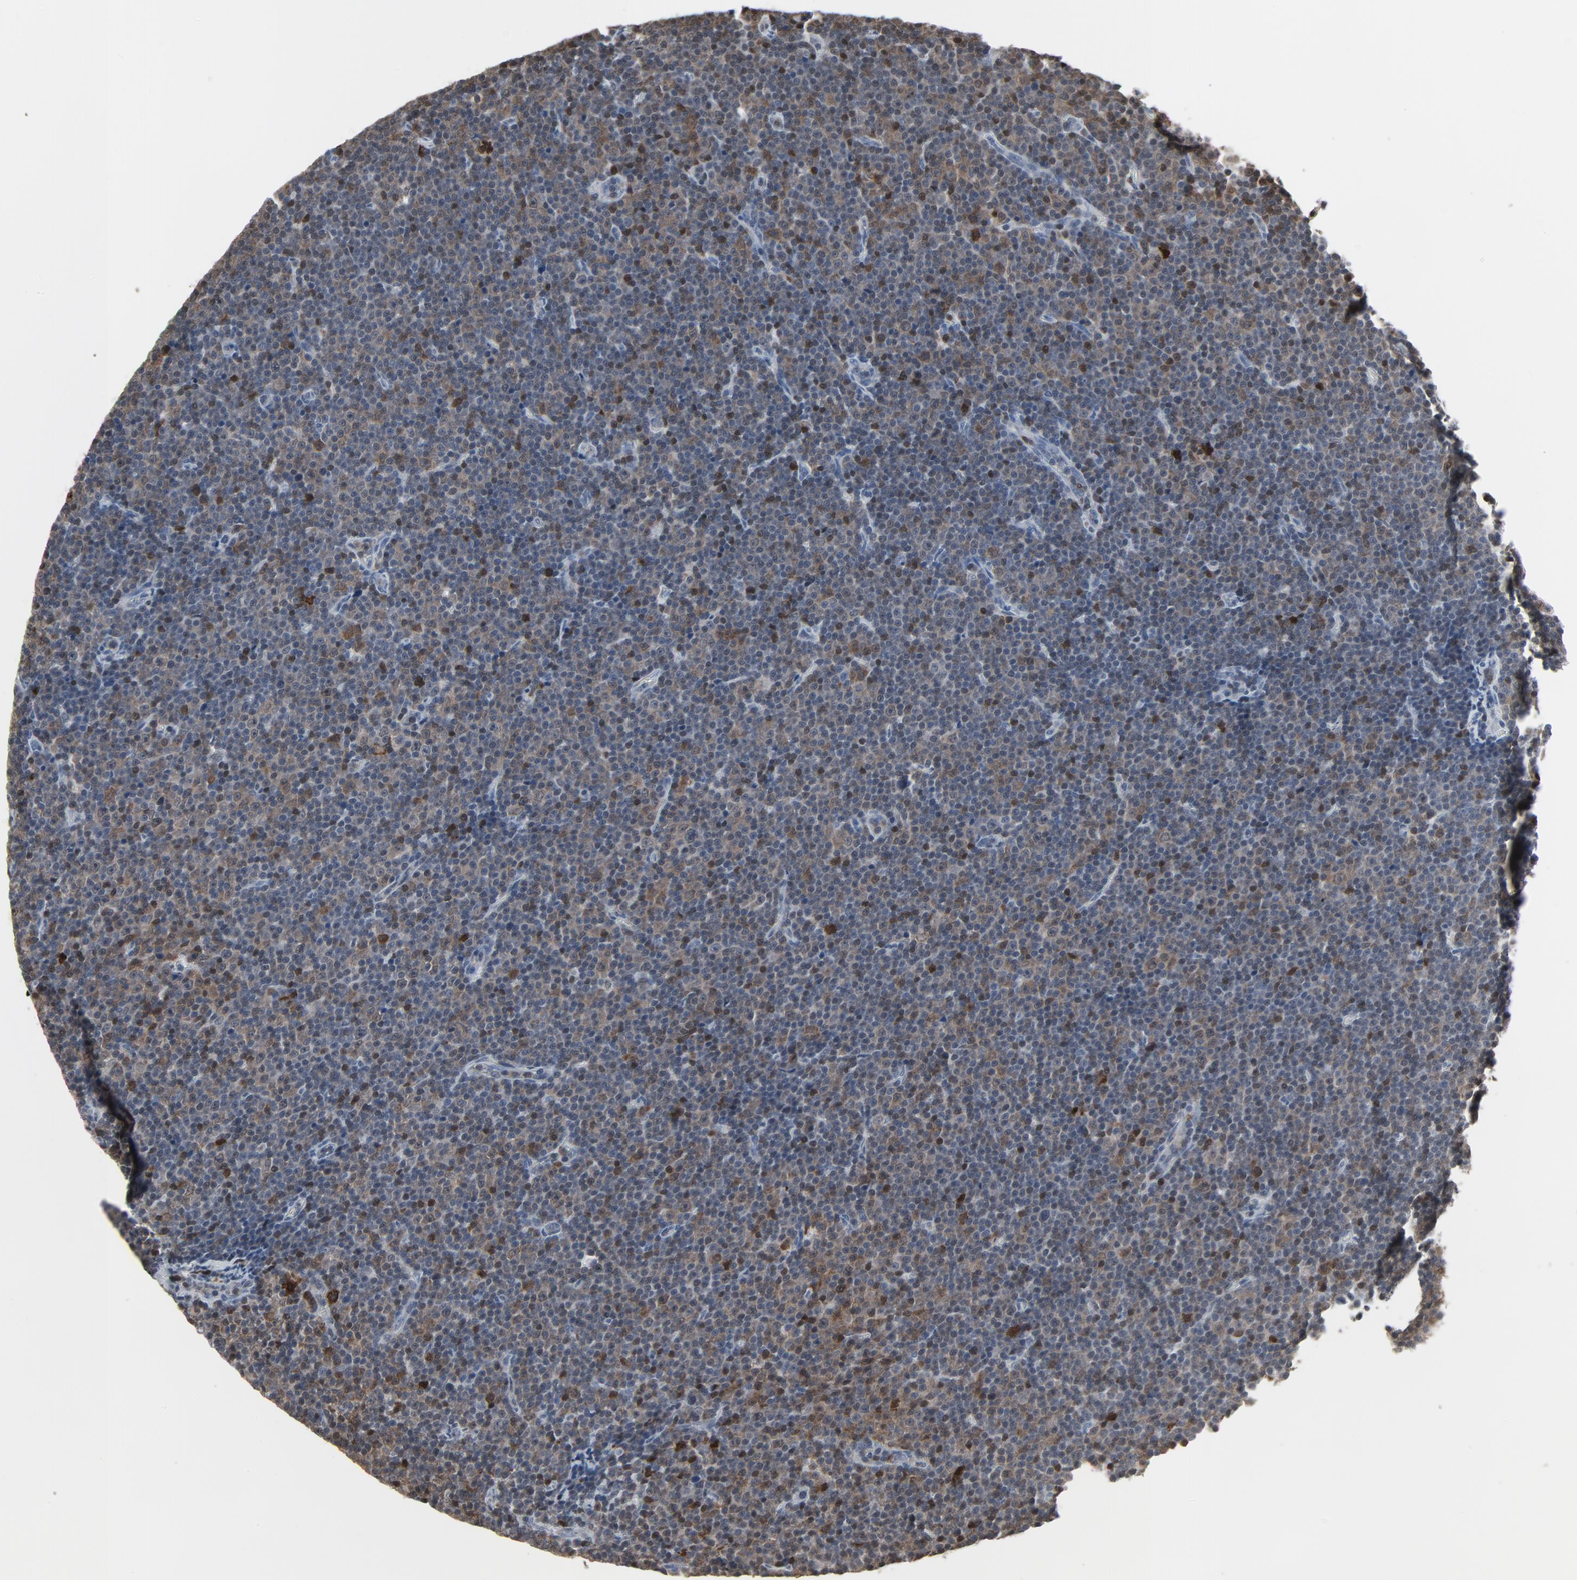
{"staining": {"intensity": "moderate", "quantity": ">75%", "location": "cytoplasmic/membranous"}, "tissue": "lymphoma", "cell_type": "Tumor cells", "image_type": "cancer", "snomed": [{"axis": "morphology", "description": "Malignant lymphoma, non-Hodgkin's type, Low grade"}, {"axis": "topography", "description": "Lymph node"}], "caption": "There is medium levels of moderate cytoplasmic/membranous staining in tumor cells of lymphoma, as demonstrated by immunohistochemical staining (brown color).", "gene": "STAT5A", "patient": {"sex": "female", "age": 67}}